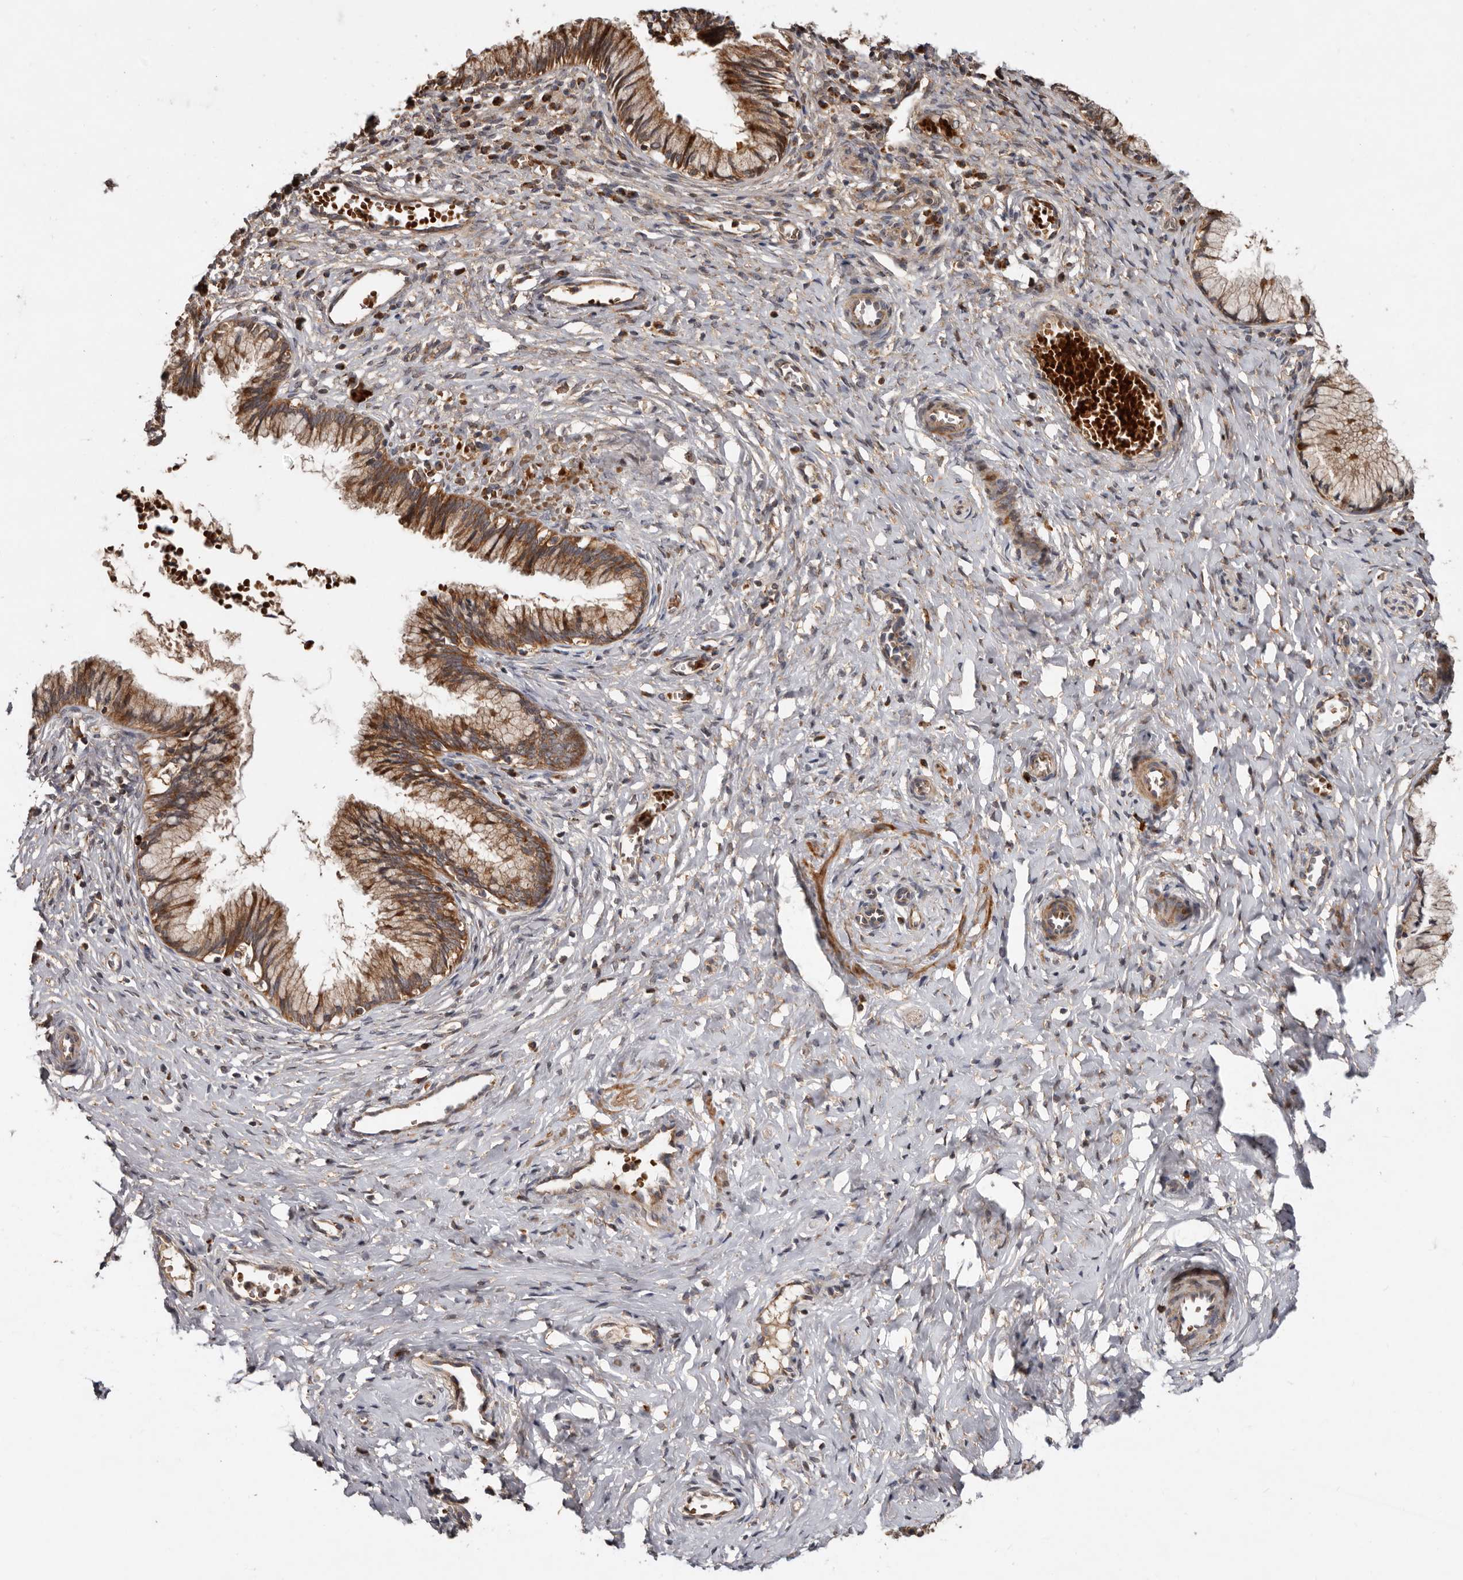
{"staining": {"intensity": "moderate", "quantity": "25%-75%", "location": "cytoplasmic/membranous"}, "tissue": "cervix", "cell_type": "Glandular cells", "image_type": "normal", "snomed": [{"axis": "morphology", "description": "Normal tissue, NOS"}, {"axis": "topography", "description": "Cervix"}], "caption": "Benign cervix reveals moderate cytoplasmic/membranous expression in approximately 25%-75% of glandular cells, visualized by immunohistochemistry. Nuclei are stained in blue.", "gene": "GOT1L1", "patient": {"sex": "female", "age": 27}}